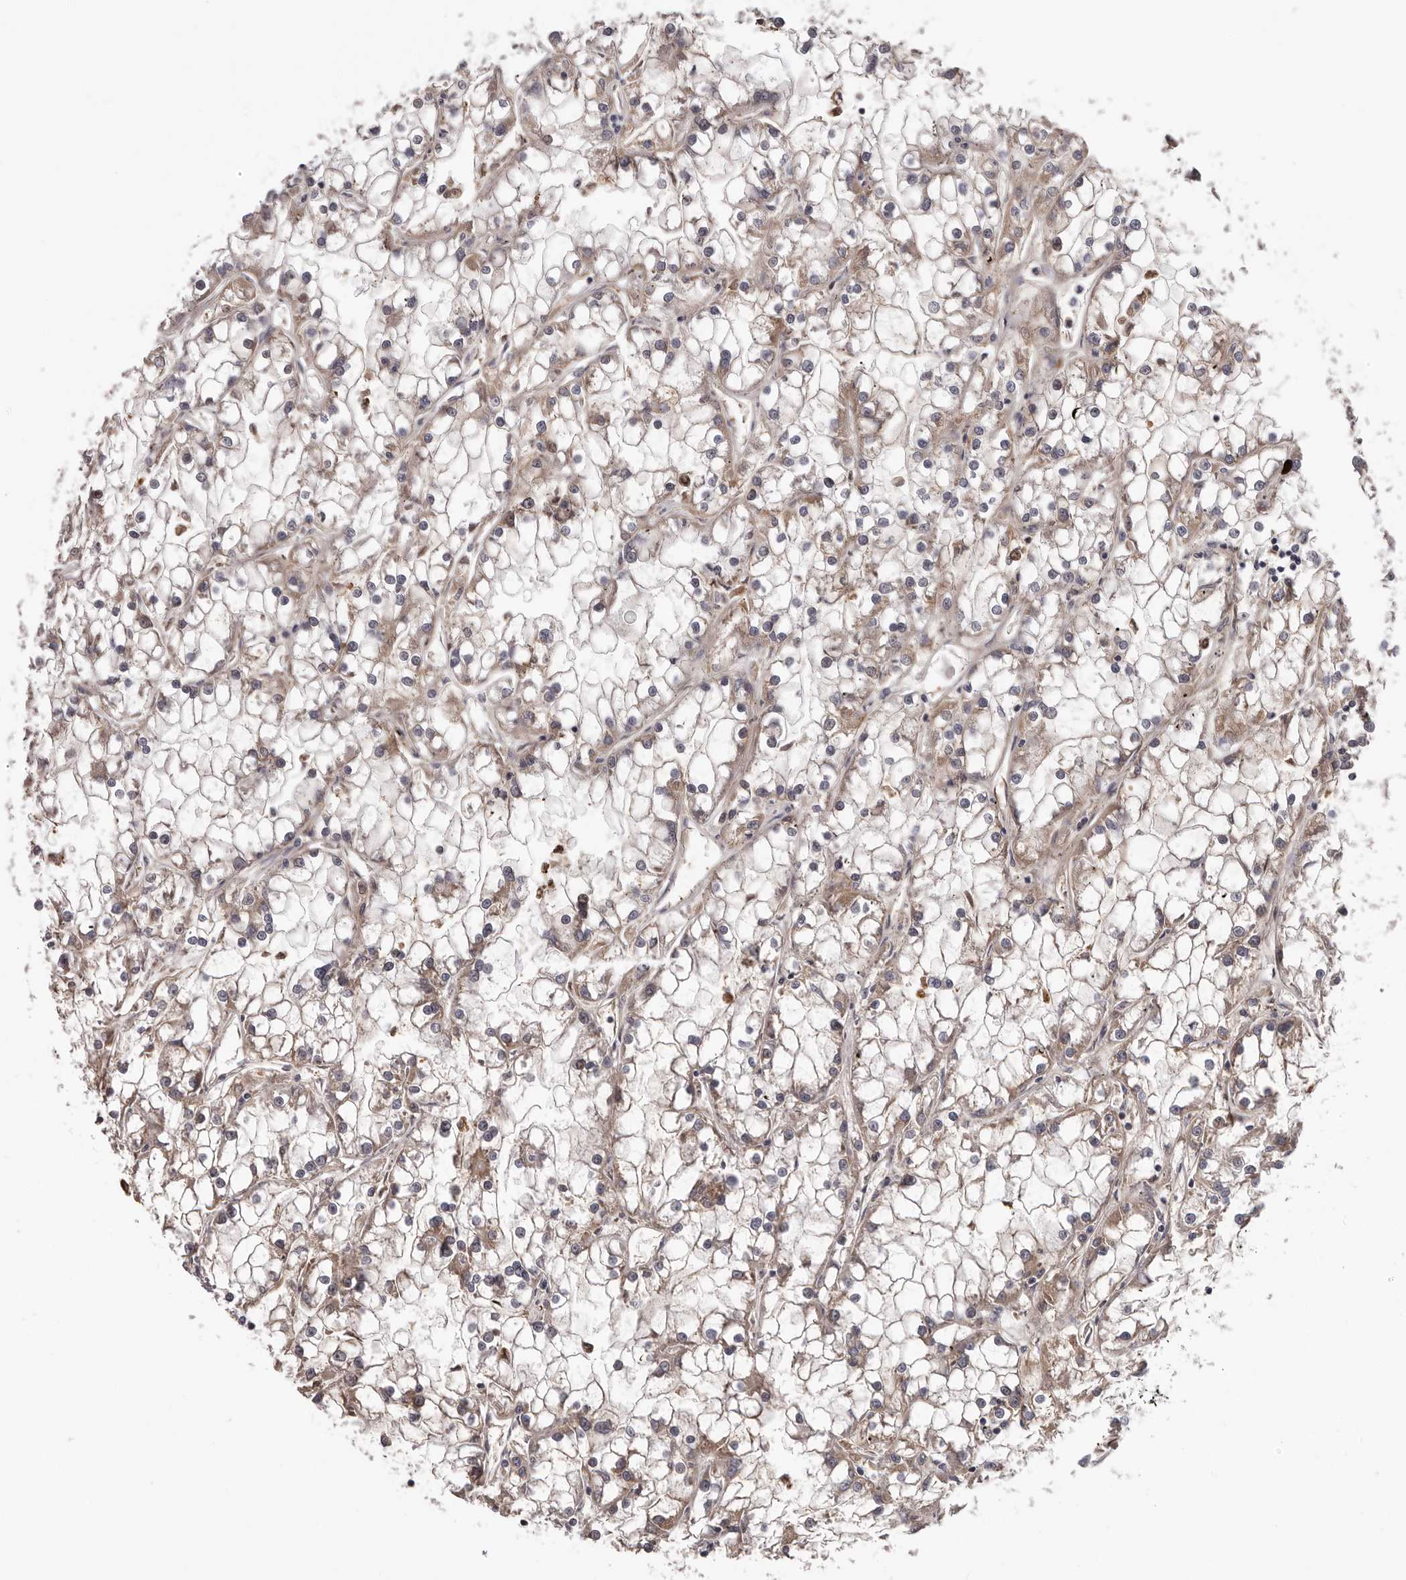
{"staining": {"intensity": "moderate", "quantity": "25%-75%", "location": "cytoplasmic/membranous"}, "tissue": "renal cancer", "cell_type": "Tumor cells", "image_type": "cancer", "snomed": [{"axis": "morphology", "description": "Adenocarcinoma, NOS"}, {"axis": "topography", "description": "Kidney"}], "caption": "Protein analysis of renal cancer (adenocarcinoma) tissue displays moderate cytoplasmic/membranous staining in about 25%-75% of tumor cells.", "gene": "MED8", "patient": {"sex": "female", "age": 52}}